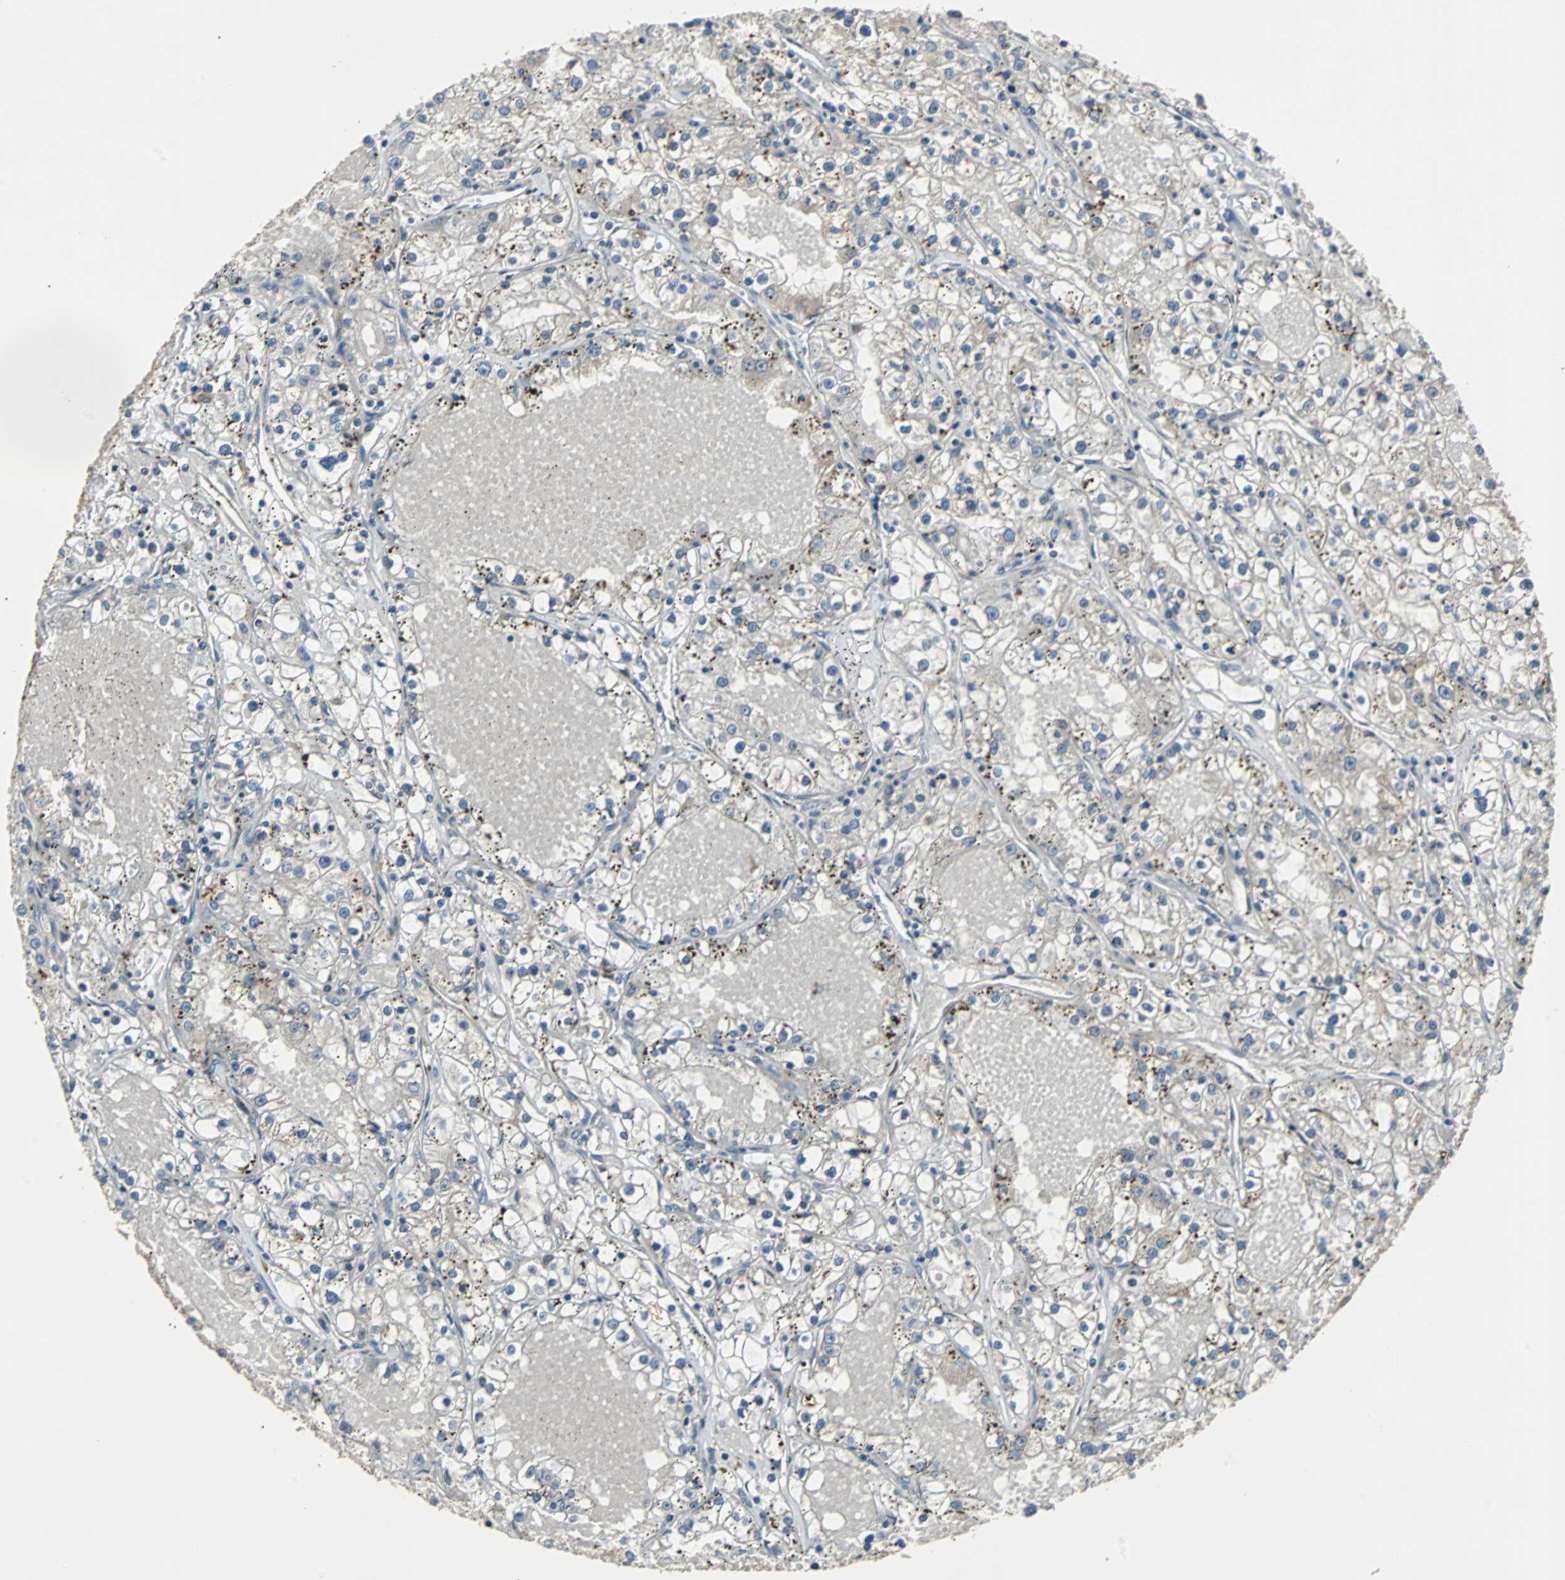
{"staining": {"intensity": "weak", "quantity": ">75%", "location": "cytoplasmic/membranous"}, "tissue": "renal cancer", "cell_type": "Tumor cells", "image_type": "cancer", "snomed": [{"axis": "morphology", "description": "Adenocarcinoma, NOS"}, {"axis": "topography", "description": "Kidney"}], "caption": "Human renal cancer (adenocarcinoma) stained with a brown dye exhibits weak cytoplasmic/membranous positive positivity in about >75% of tumor cells.", "gene": "ARF1", "patient": {"sex": "male", "age": 56}}